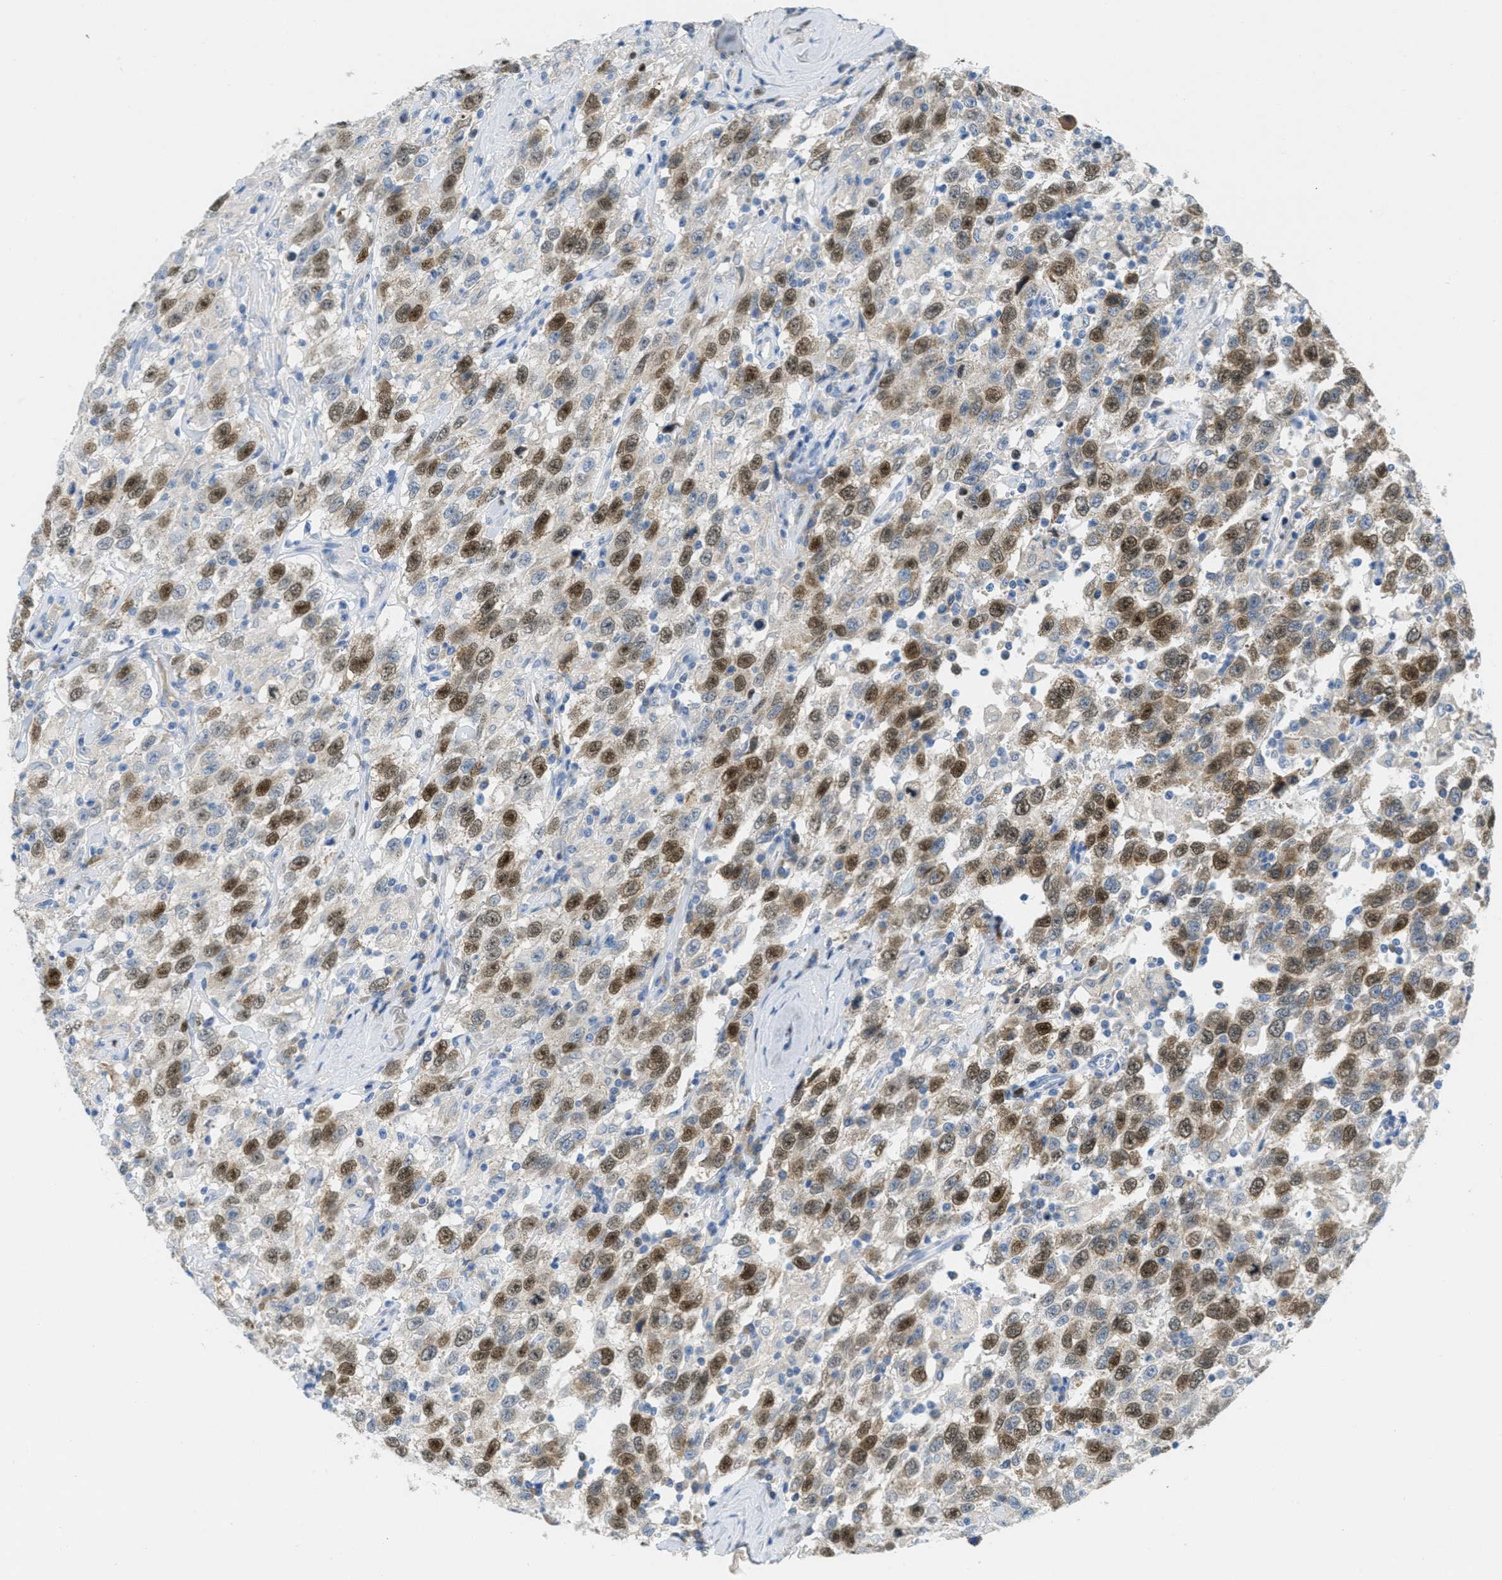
{"staining": {"intensity": "moderate", "quantity": ">75%", "location": "cytoplasmic/membranous,nuclear"}, "tissue": "testis cancer", "cell_type": "Tumor cells", "image_type": "cancer", "snomed": [{"axis": "morphology", "description": "Seminoma, NOS"}, {"axis": "topography", "description": "Testis"}], "caption": "Testis cancer stained with a protein marker reveals moderate staining in tumor cells.", "gene": "ORC6", "patient": {"sex": "male", "age": 41}}